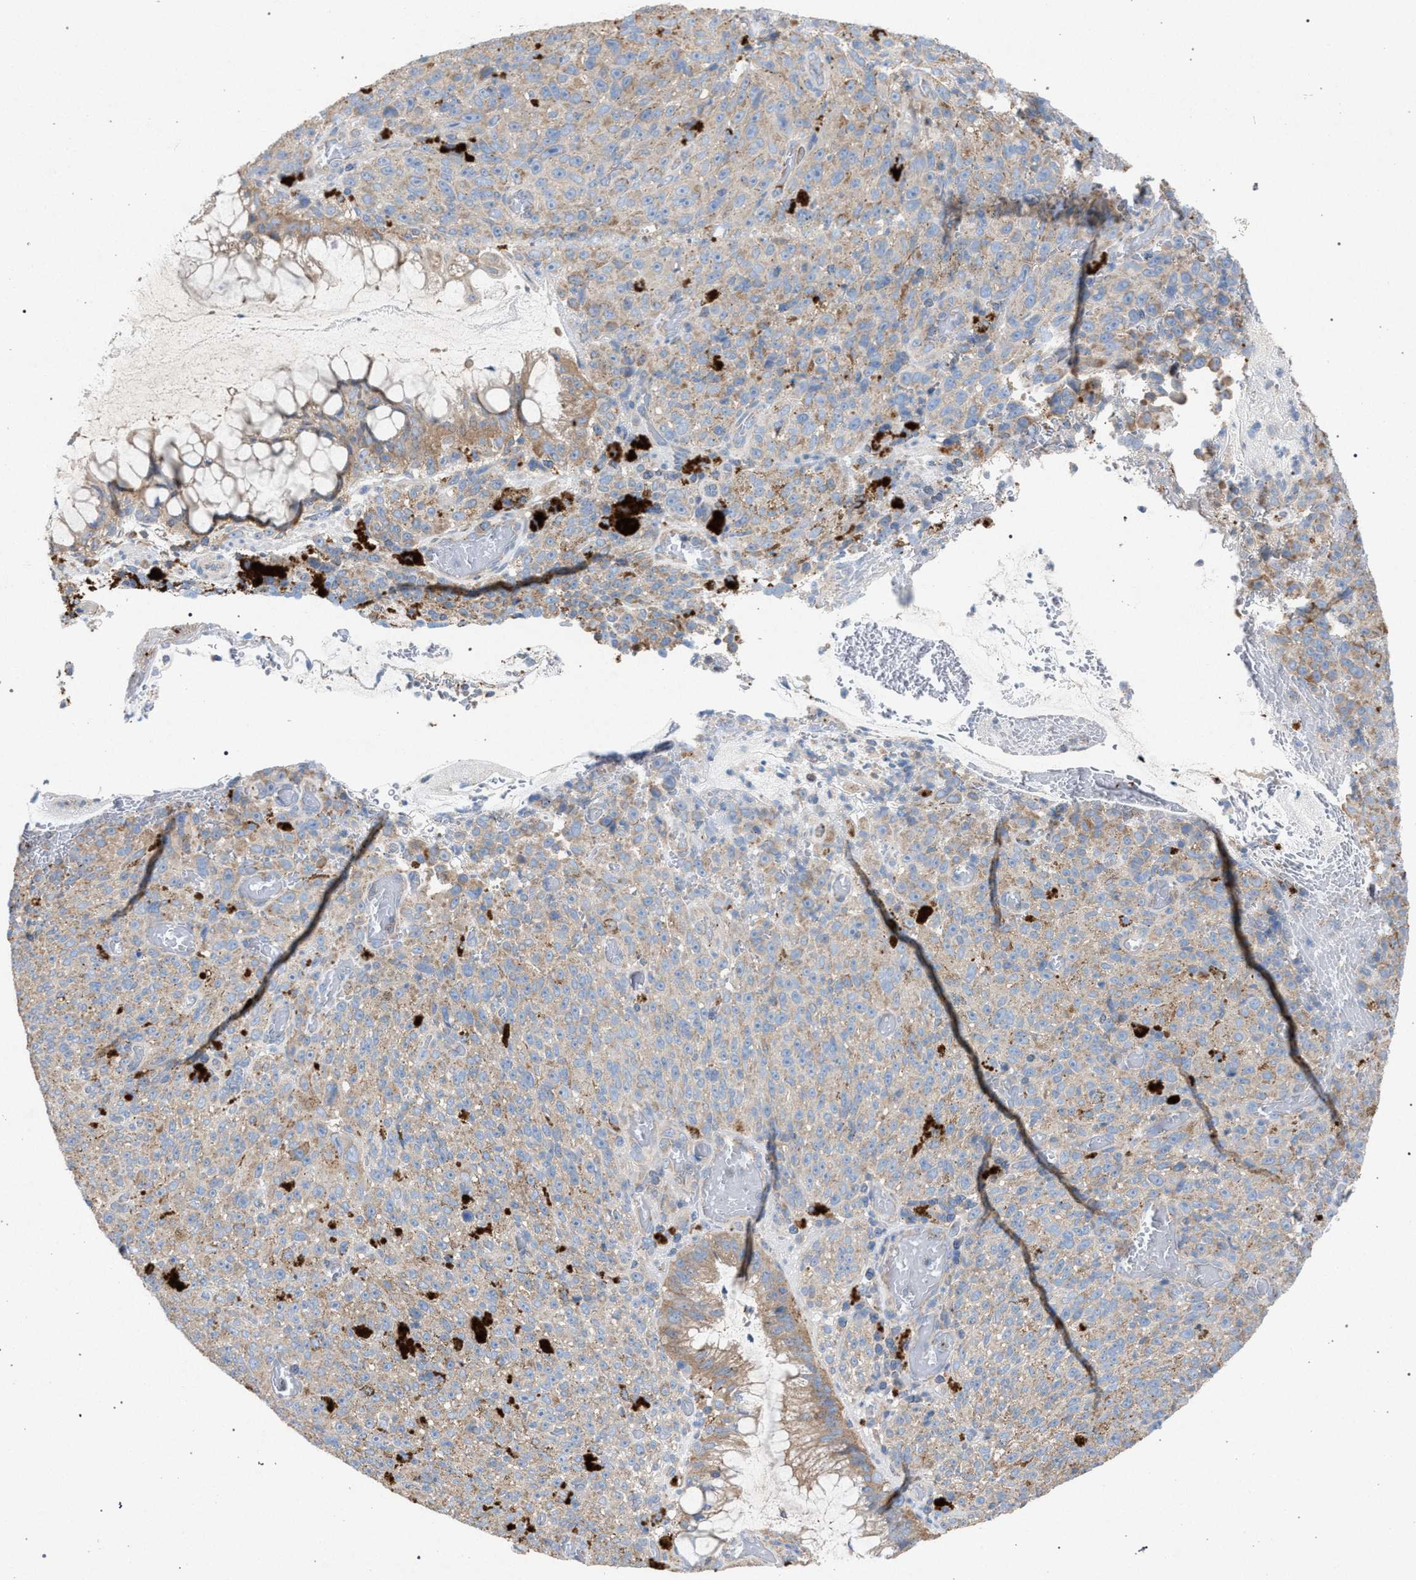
{"staining": {"intensity": "negative", "quantity": "none", "location": "none"}, "tissue": "melanoma", "cell_type": "Tumor cells", "image_type": "cancer", "snomed": [{"axis": "morphology", "description": "Malignant melanoma, NOS"}, {"axis": "topography", "description": "Rectum"}], "caption": "The histopathology image exhibits no staining of tumor cells in malignant melanoma. The staining was performed using DAB (3,3'-diaminobenzidine) to visualize the protein expression in brown, while the nuclei were stained in blue with hematoxylin (Magnification: 20x).", "gene": "VPS13A", "patient": {"sex": "female", "age": 81}}